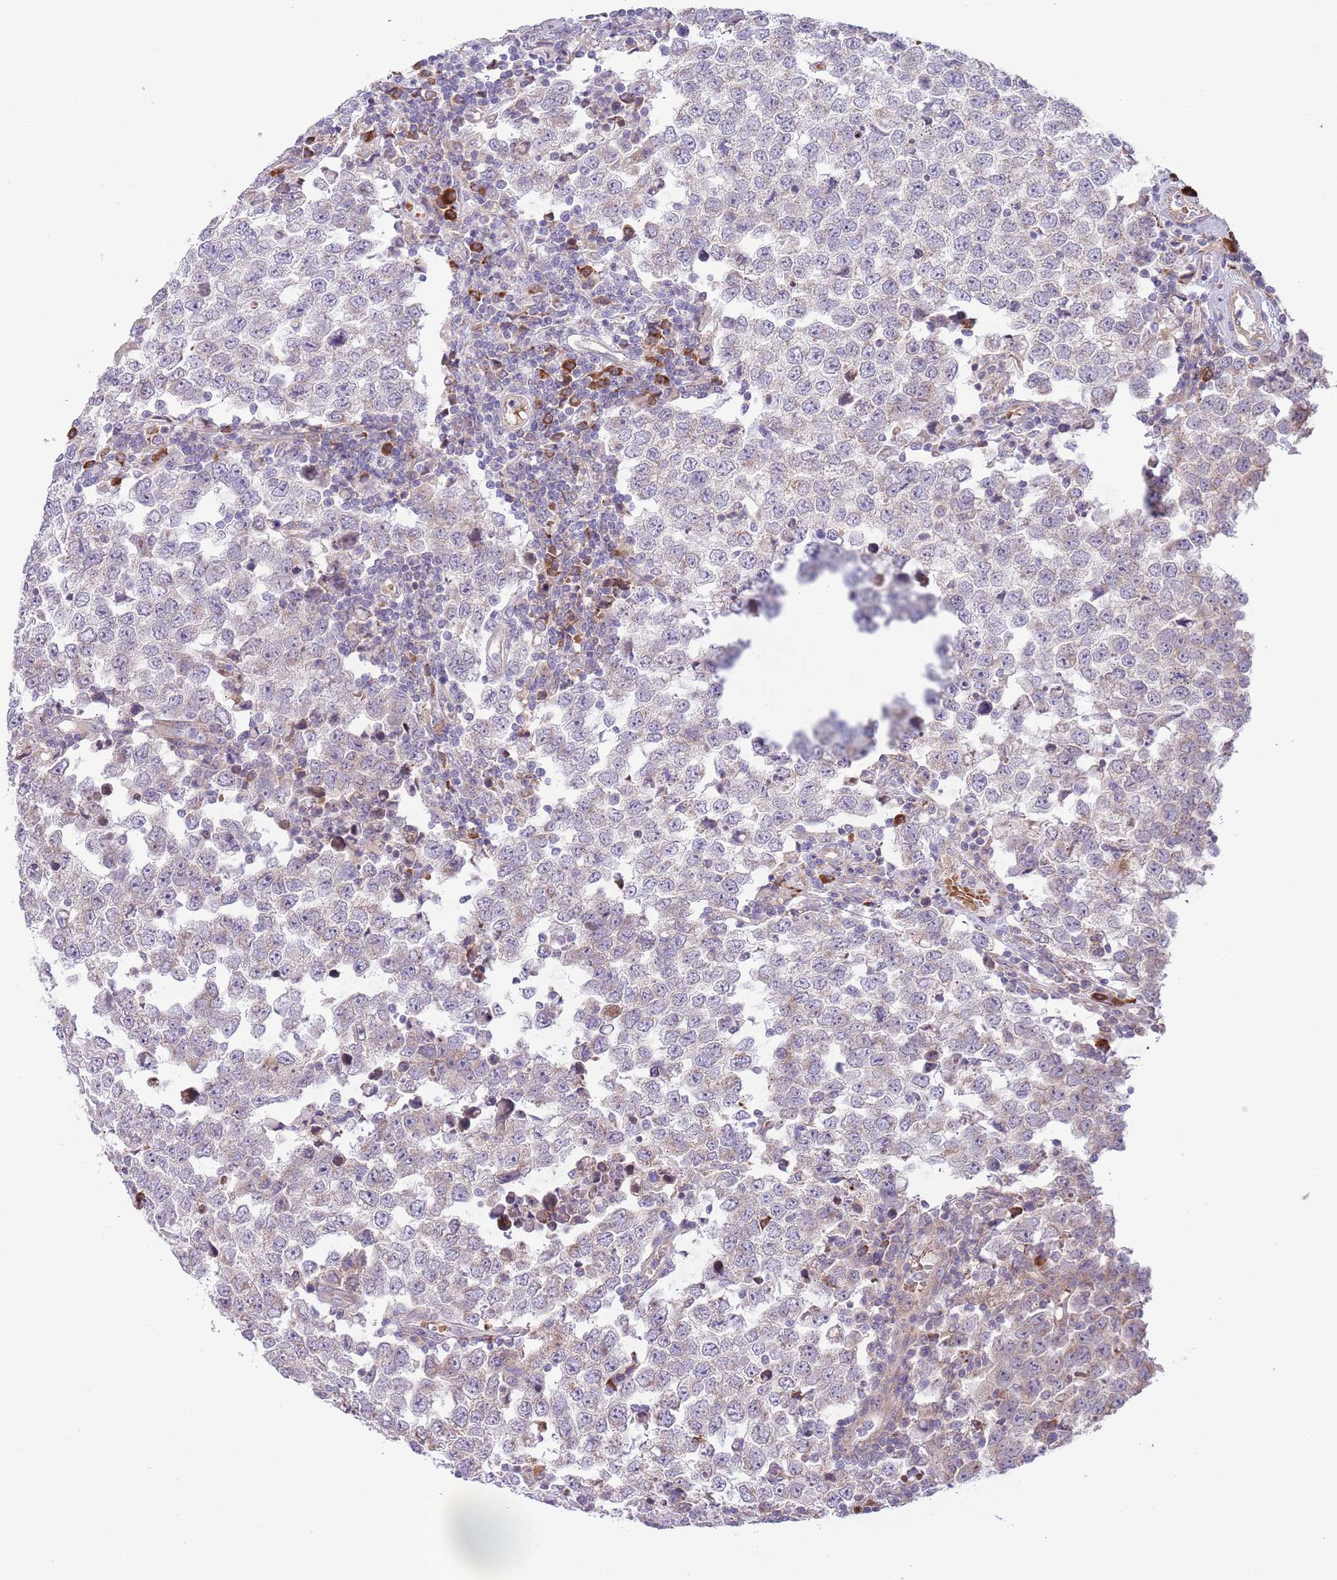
{"staining": {"intensity": "negative", "quantity": "none", "location": "none"}, "tissue": "testis cancer", "cell_type": "Tumor cells", "image_type": "cancer", "snomed": [{"axis": "morphology", "description": "Seminoma, NOS"}, {"axis": "morphology", "description": "Carcinoma, Embryonal, NOS"}, {"axis": "topography", "description": "Testis"}], "caption": "Tumor cells are negative for brown protein staining in testis seminoma.", "gene": "DAND5", "patient": {"sex": "male", "age": 28}}